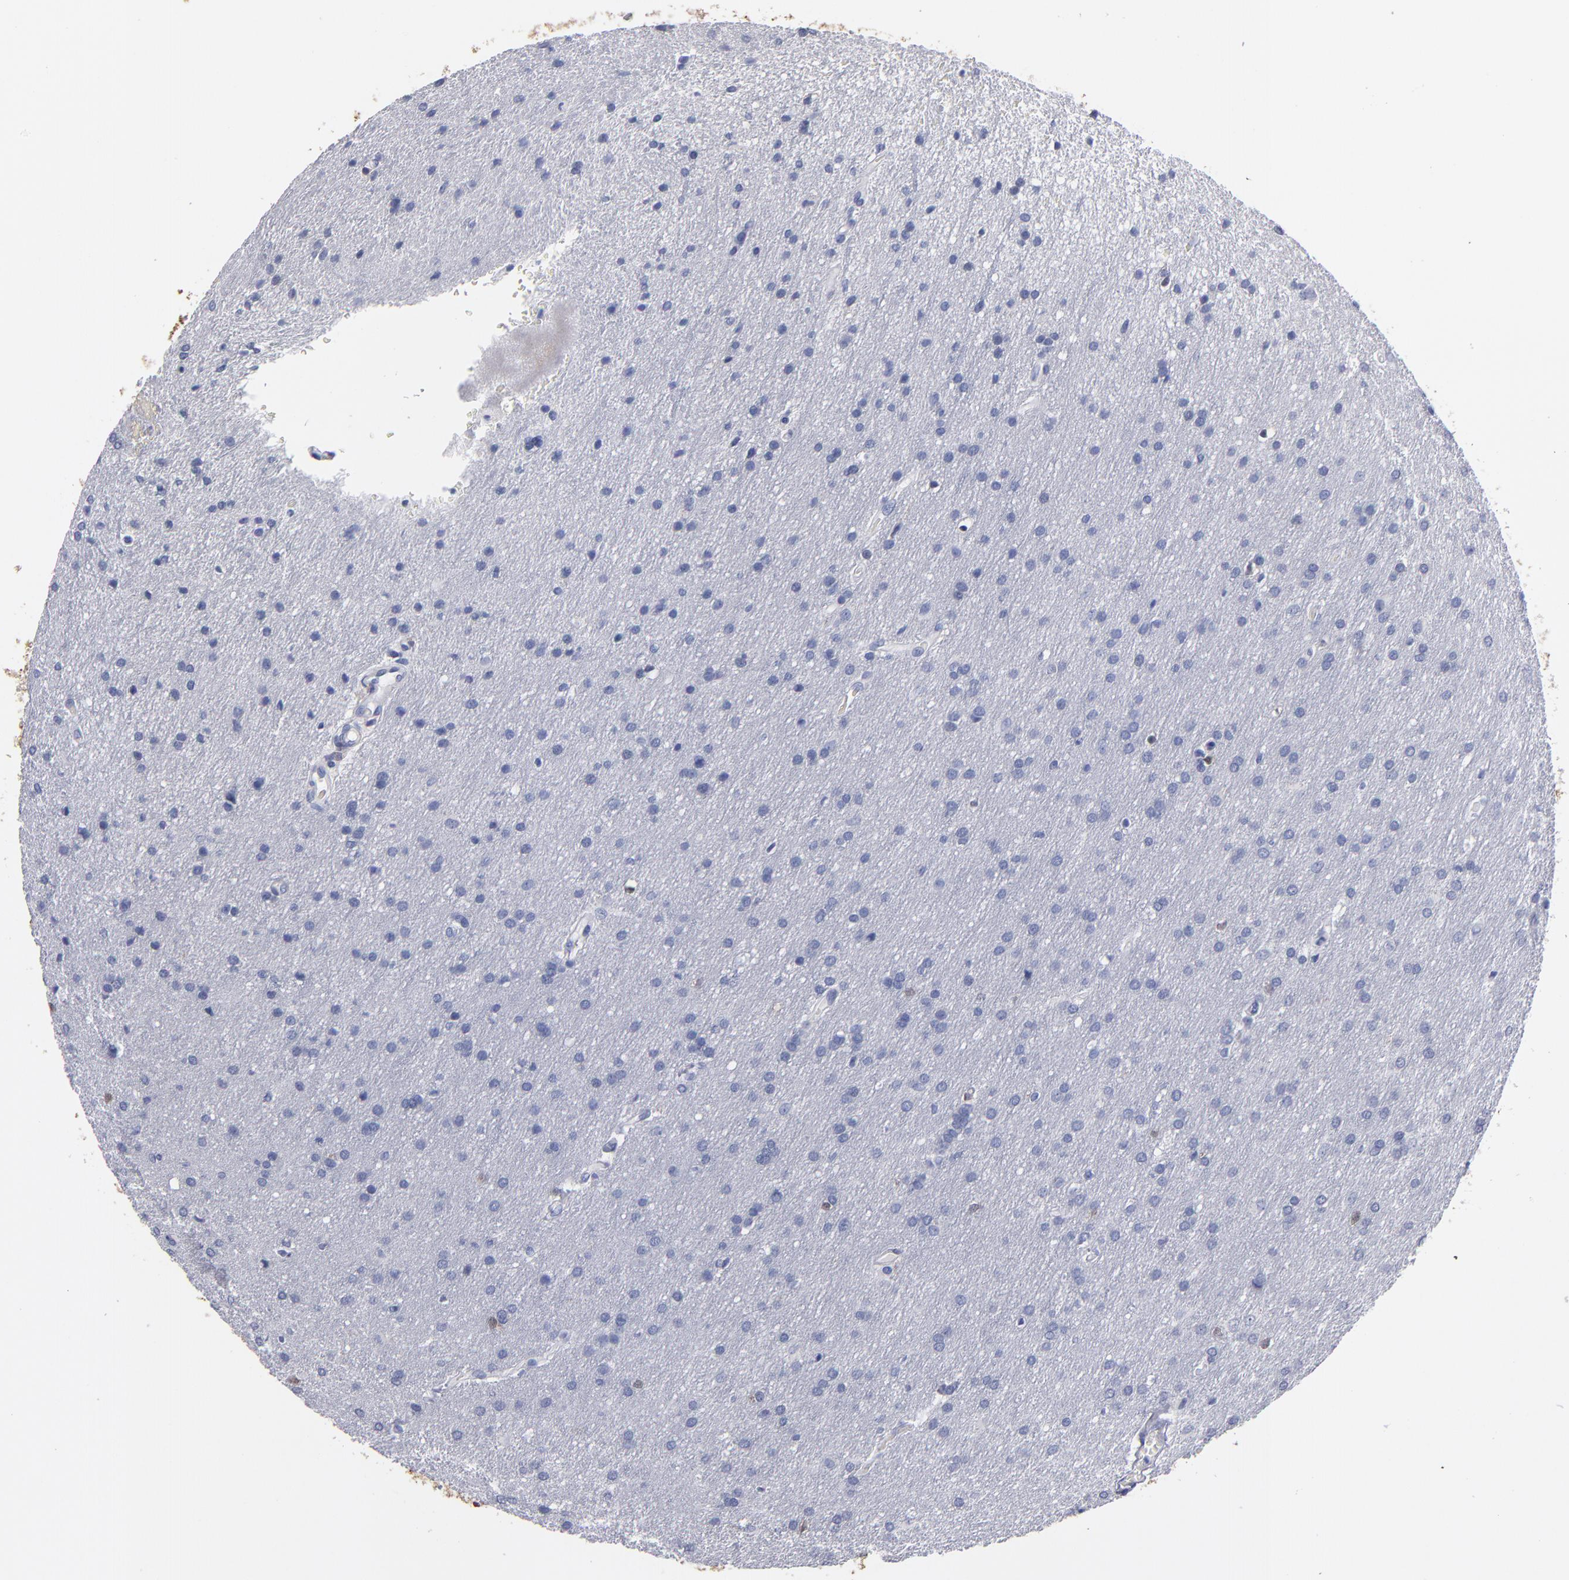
{"staining": {"intensity": "moderate", "quantity": "<25%", "location": "cytoplasmic/membranous,nuclear"}, "tissue": "glioma", "cell_type": "Tumor cells", "image_type": "cancer", "snomed": [{"axis": "morphology", "description": "Glioma, malignant, Low grade"}, {"axis": "topography", "description": "Brain"}], "caption": "Tumor cells demonstrate moderate cytoplasmic/membranous and nuclear staining in about <25% of cells in malignant glioma (low-grade).", "gene": "FABP4", "patient": {"sex": "female", "age": 32}}